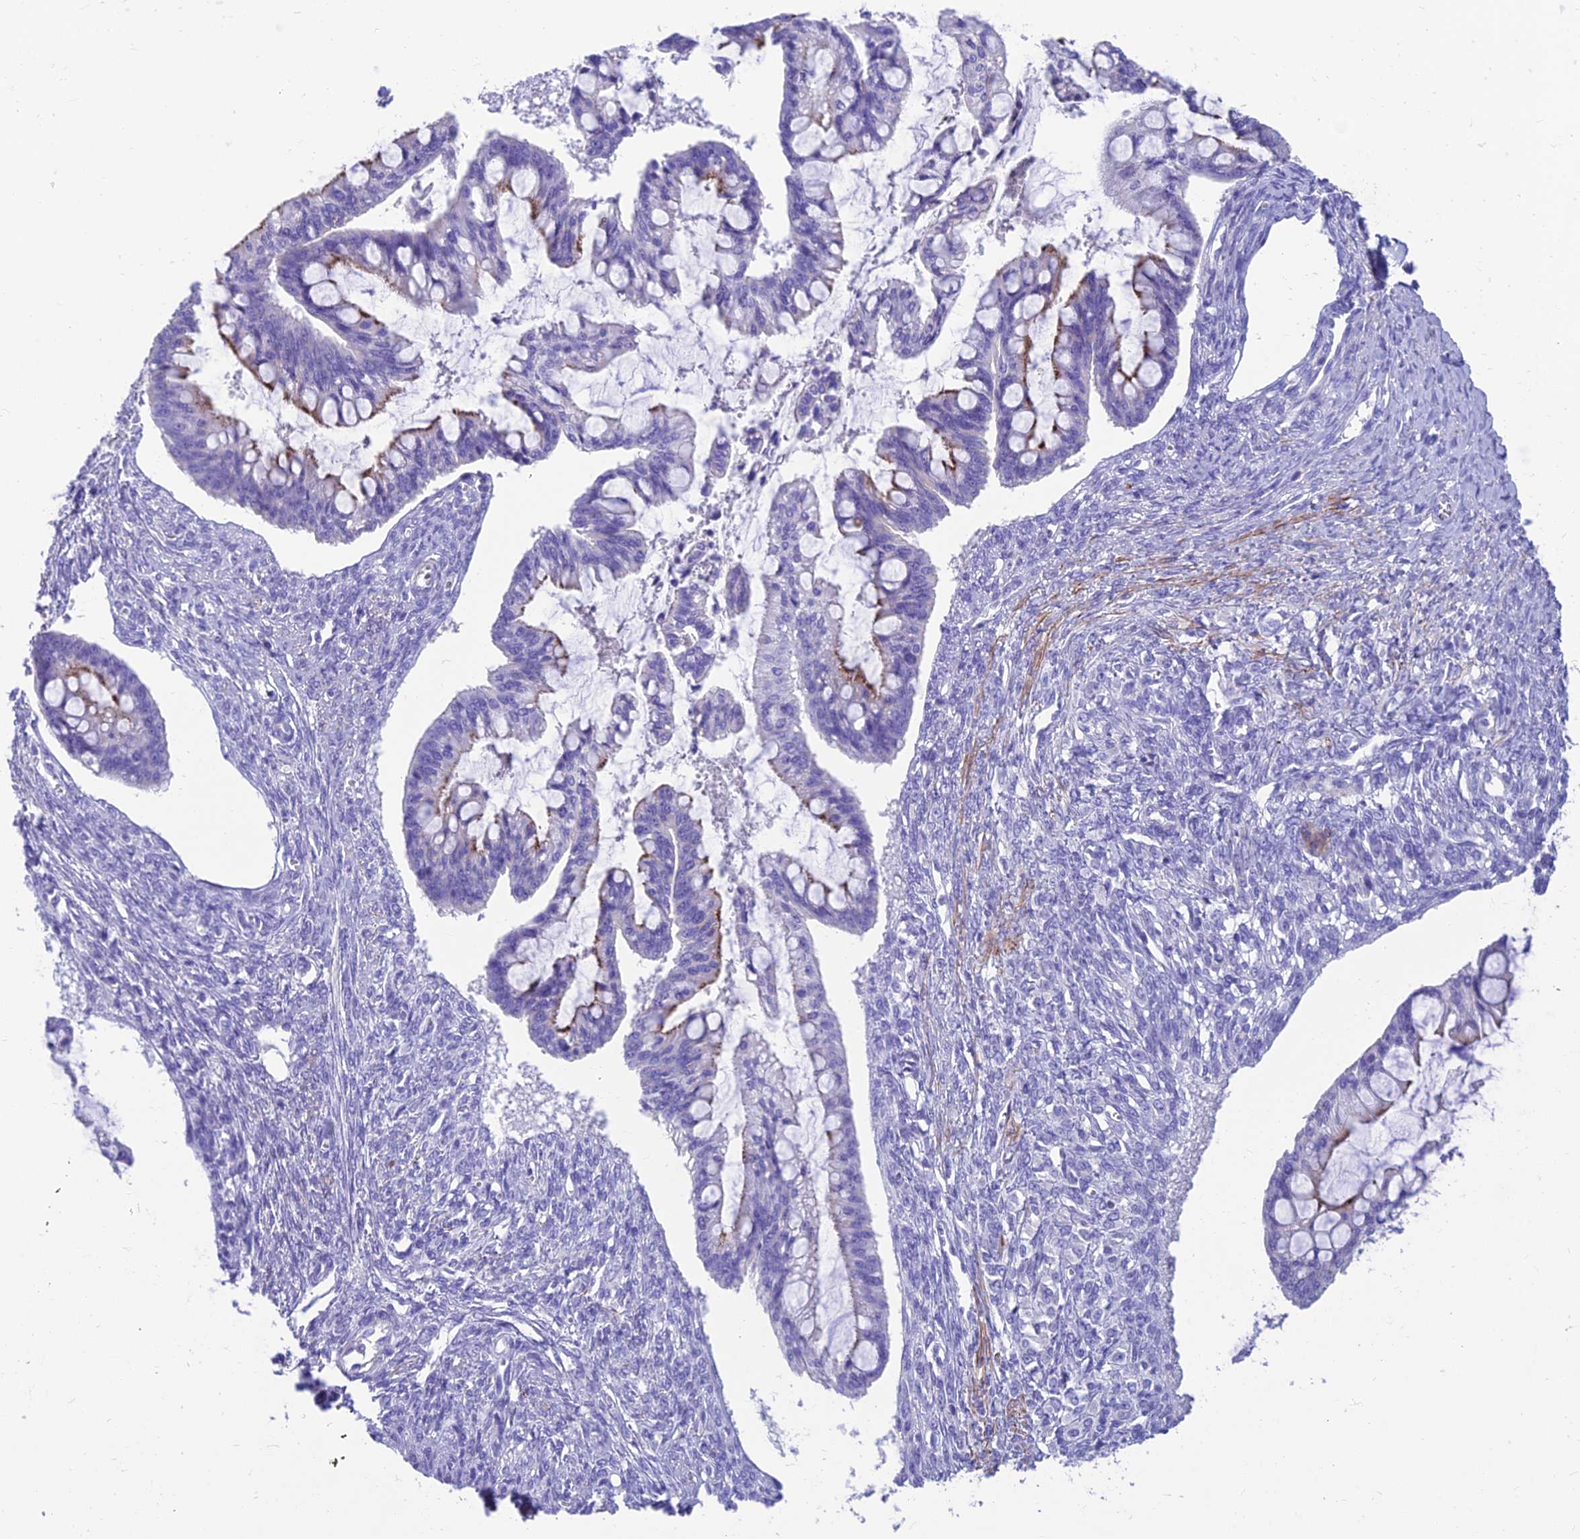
{"staining": {"intensity": "moderate", "quantity": "<25%", "location": "cytoplasmic/membranous"}, "tissue": "ovarian cancer", "cell_type": "Tumor cells", "image_type": "cancer", "snomed": [{"axis": "morphology", "description": "Cystadenocarcinoma, mucinous, NOS"}, {"axis": "topography", "description": "Ovary"}], "caption": "Ovarian cancer (mucinous cystadenocarcinoma) stained with a protein marker shows moderate staining in tumor cells.", "gene": "GNG11", "patient": {"sex": "female", "age": 73}}